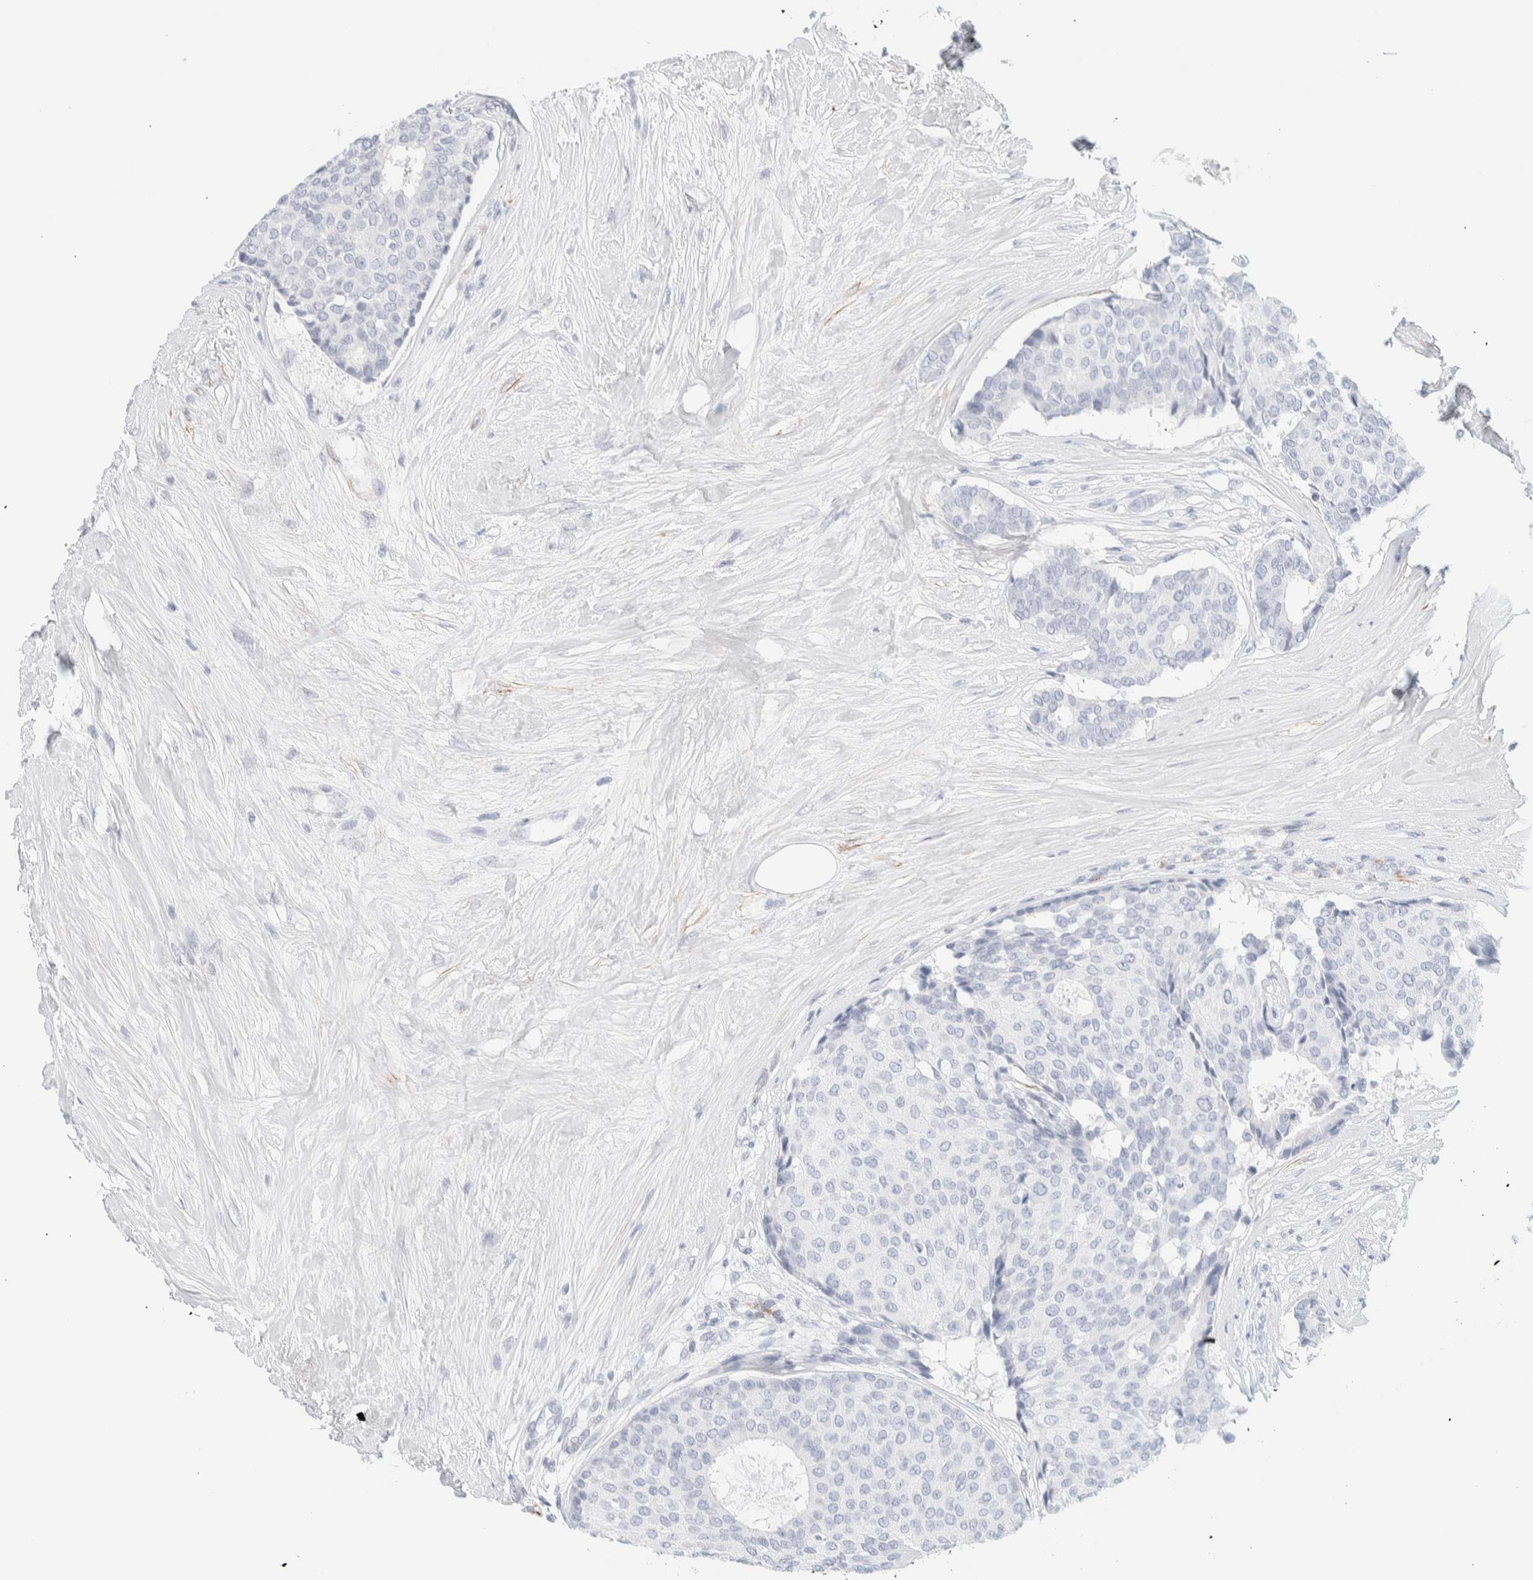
{"staining": {"intensity": "negative", "quantity": "none", "location": "none"}, "tissue": "breast cancer", "cell_type": "Tumor cells", "image_type": "cancer", "snomed": [{"axis": "morphology", "description": "Duct carcinoma"}, {"axis": "topography", "description": "Breast"}], "caption": "High power microscopy photomicrograph of an IHC micrograph of breast cancer, revealing no significant staining in tumor cells.", "gene": "AFMID", "patient": {"sex": "female", "age": 75}}